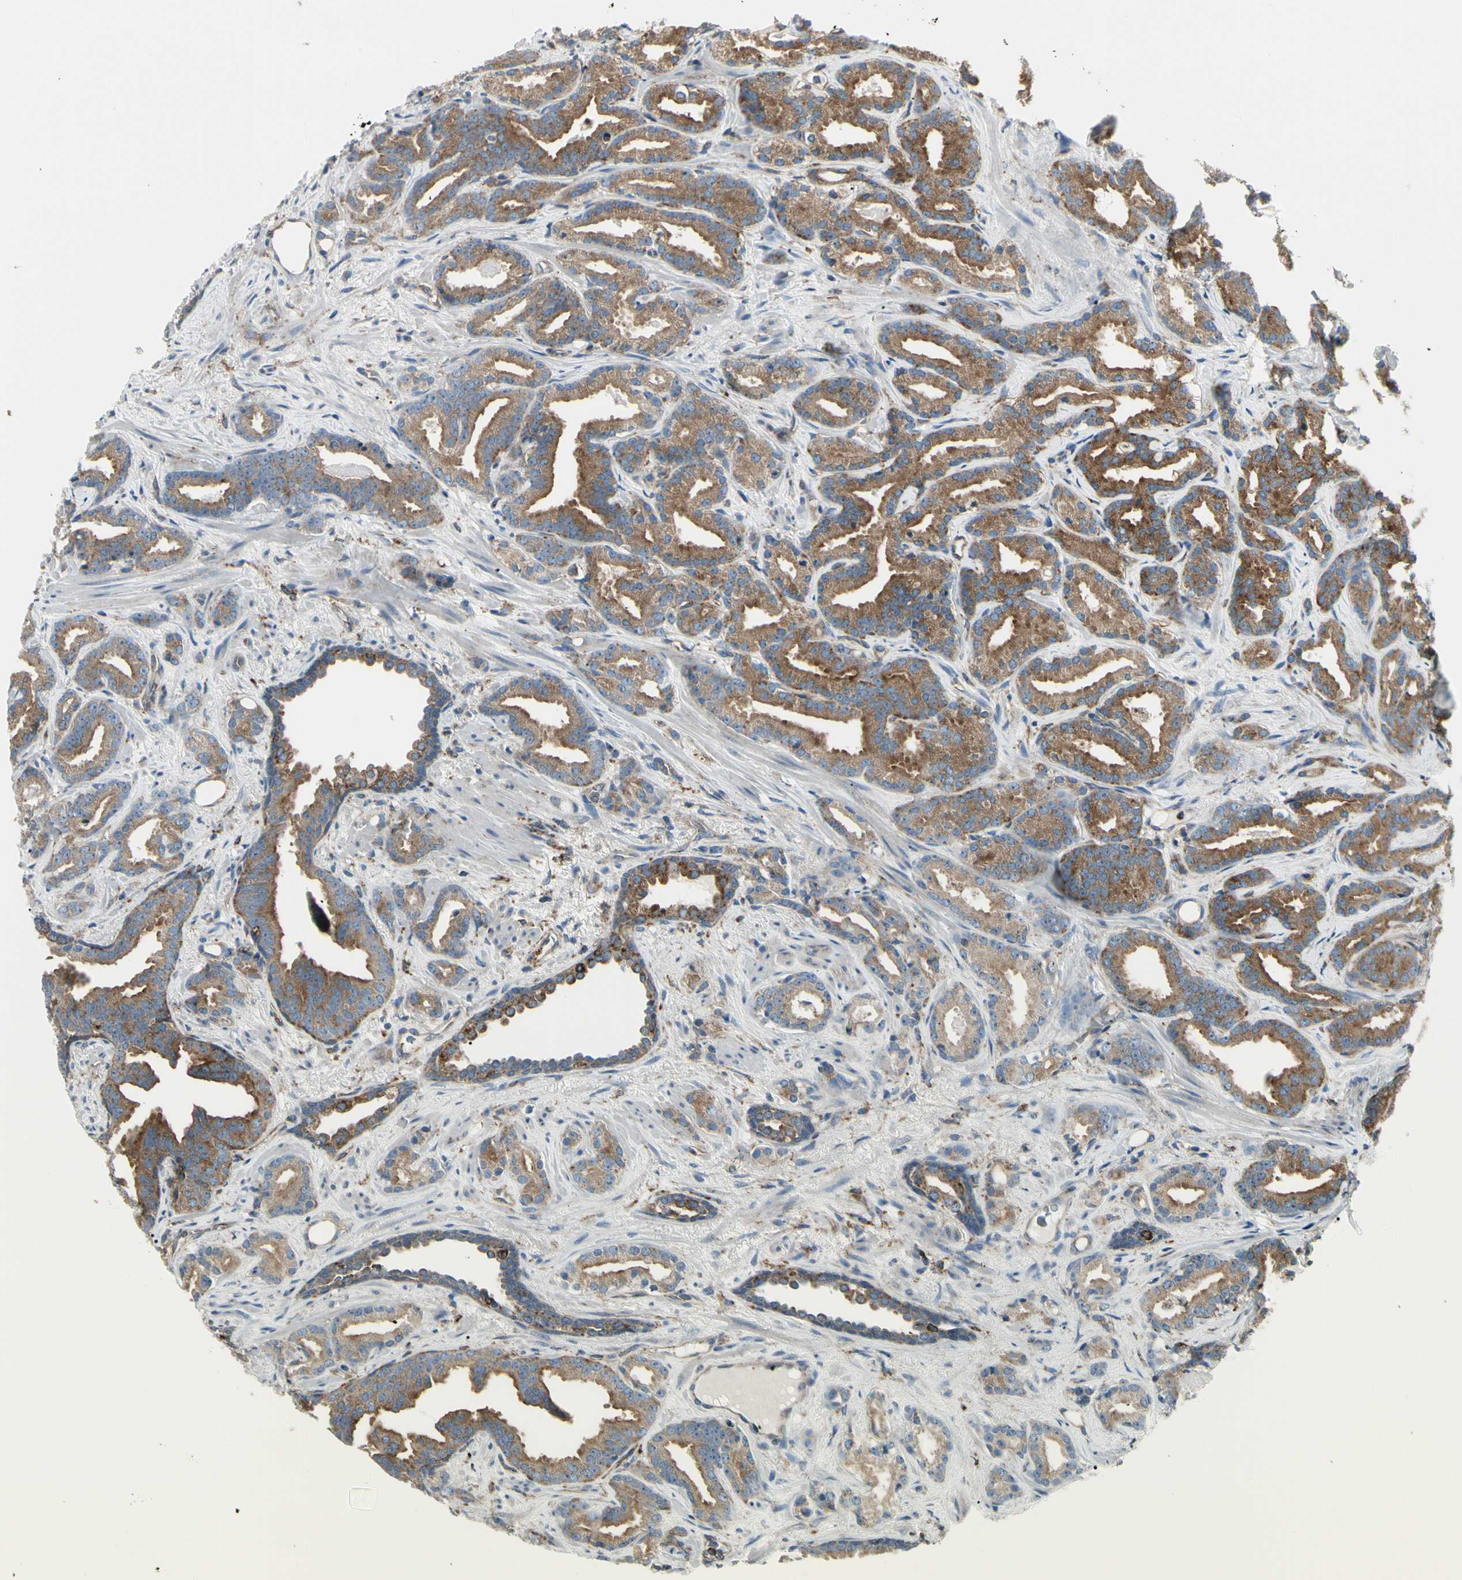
{"staining": {"intensity": "moderate", "quantity": ">75%", "location": "cytoplasmic/membranous"}, "tissue": "prostate cancer", "cell_type": "Tumor cells", "image_type": "cancer", "snomed": [{"axis": "morphology", "description": "Adenocarcinoma, Low grade"}, {"axis": "topography", "description": "Prostate"}], "caption": "Tumor cells show moderate cytoplasmic/membranous staining in about >75% of cells in prostate cancer.", "gene": "ATP6V1B2", "patient": {"sex": "male", "age": 63}}